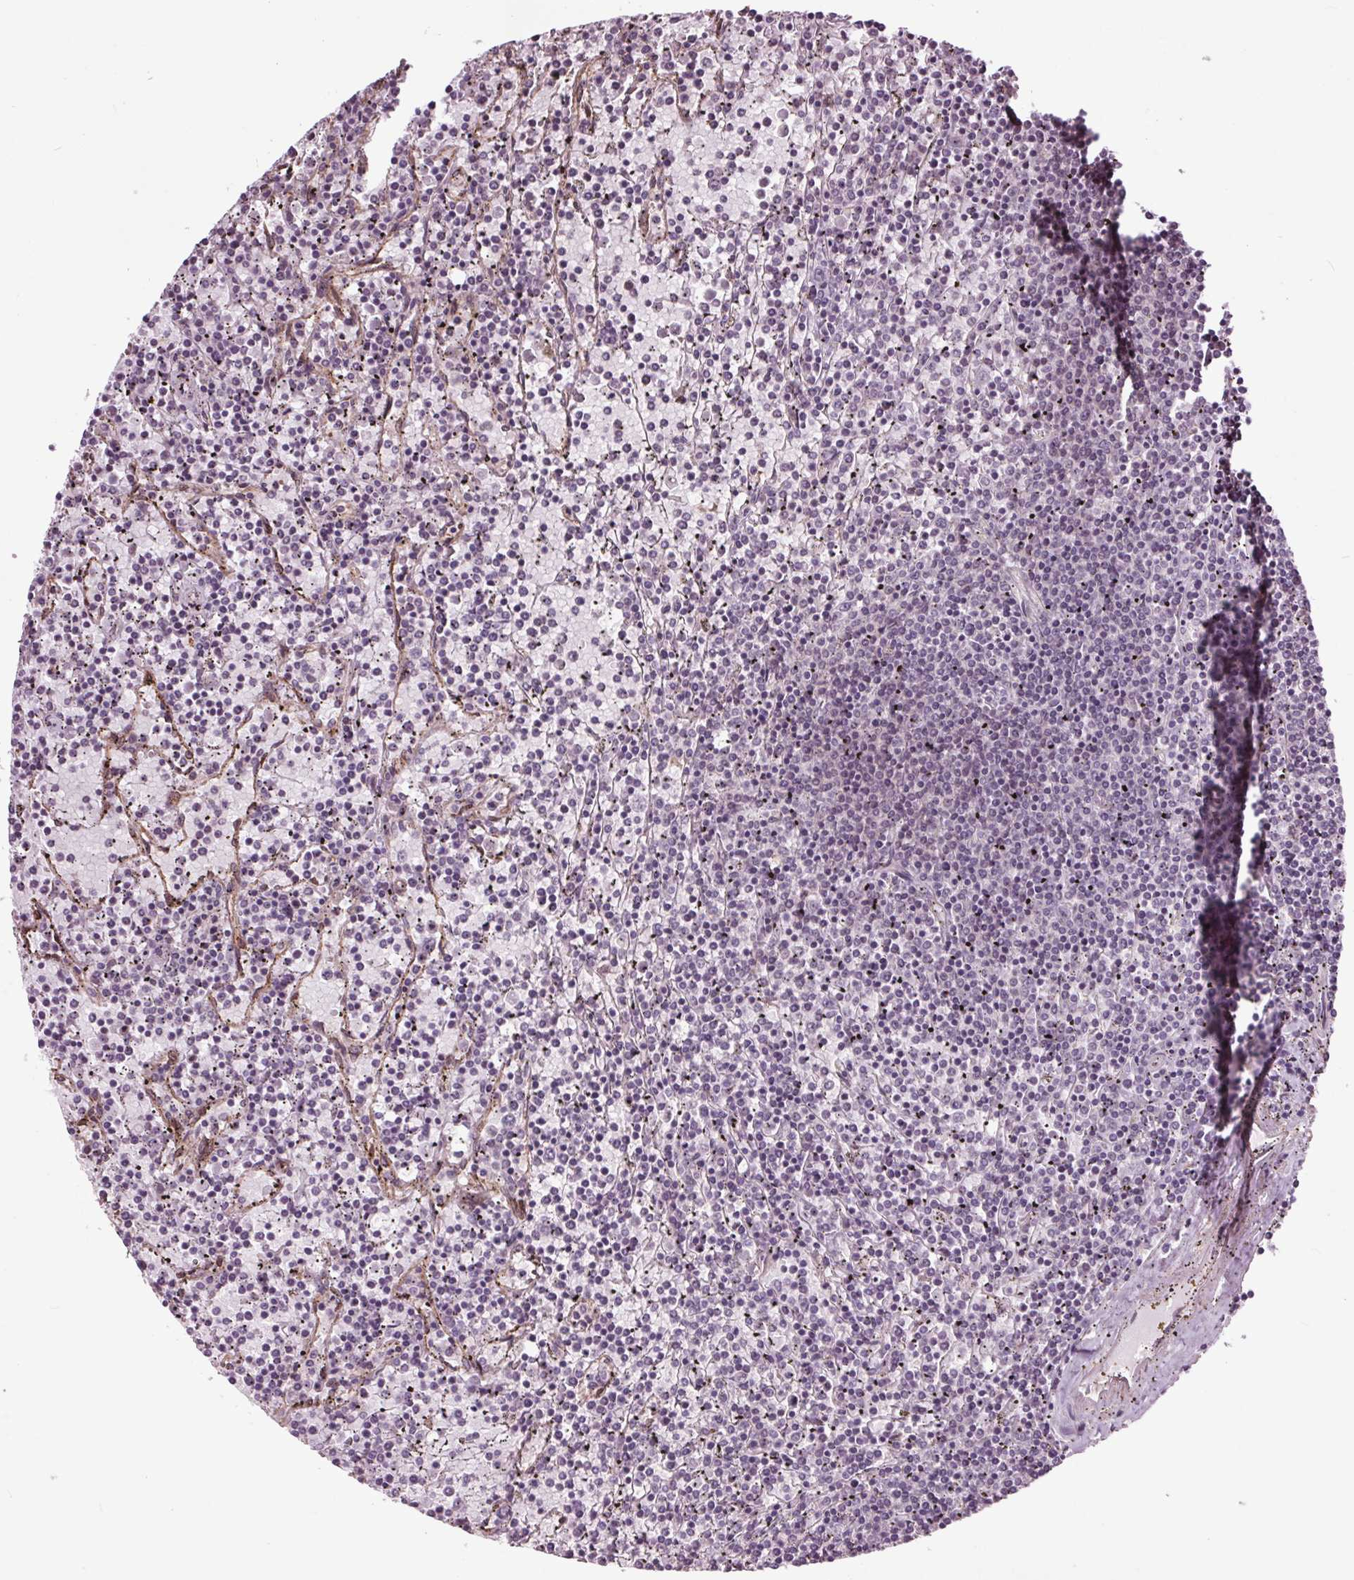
{"staining": {"intensity": "negative", "quantity": "none", "location": "none"}, "tissue": "lymphoma", "cell_type": "Tumor cells", "image_type": "cancer", "snomed": [{"axis": "morphology", "description": "Malignant lymphoma, non-Hodgkin's type, Low grade"}, {"axis": "topography", "description": "Spleen"}], "caption": "High power microscopy micrograph of an IHC photomicrograph of lymphoma, revealing no significant staining in tumor cells.", "gene": "HAUS5", "patient": {"sex": "female", "age": 77}}